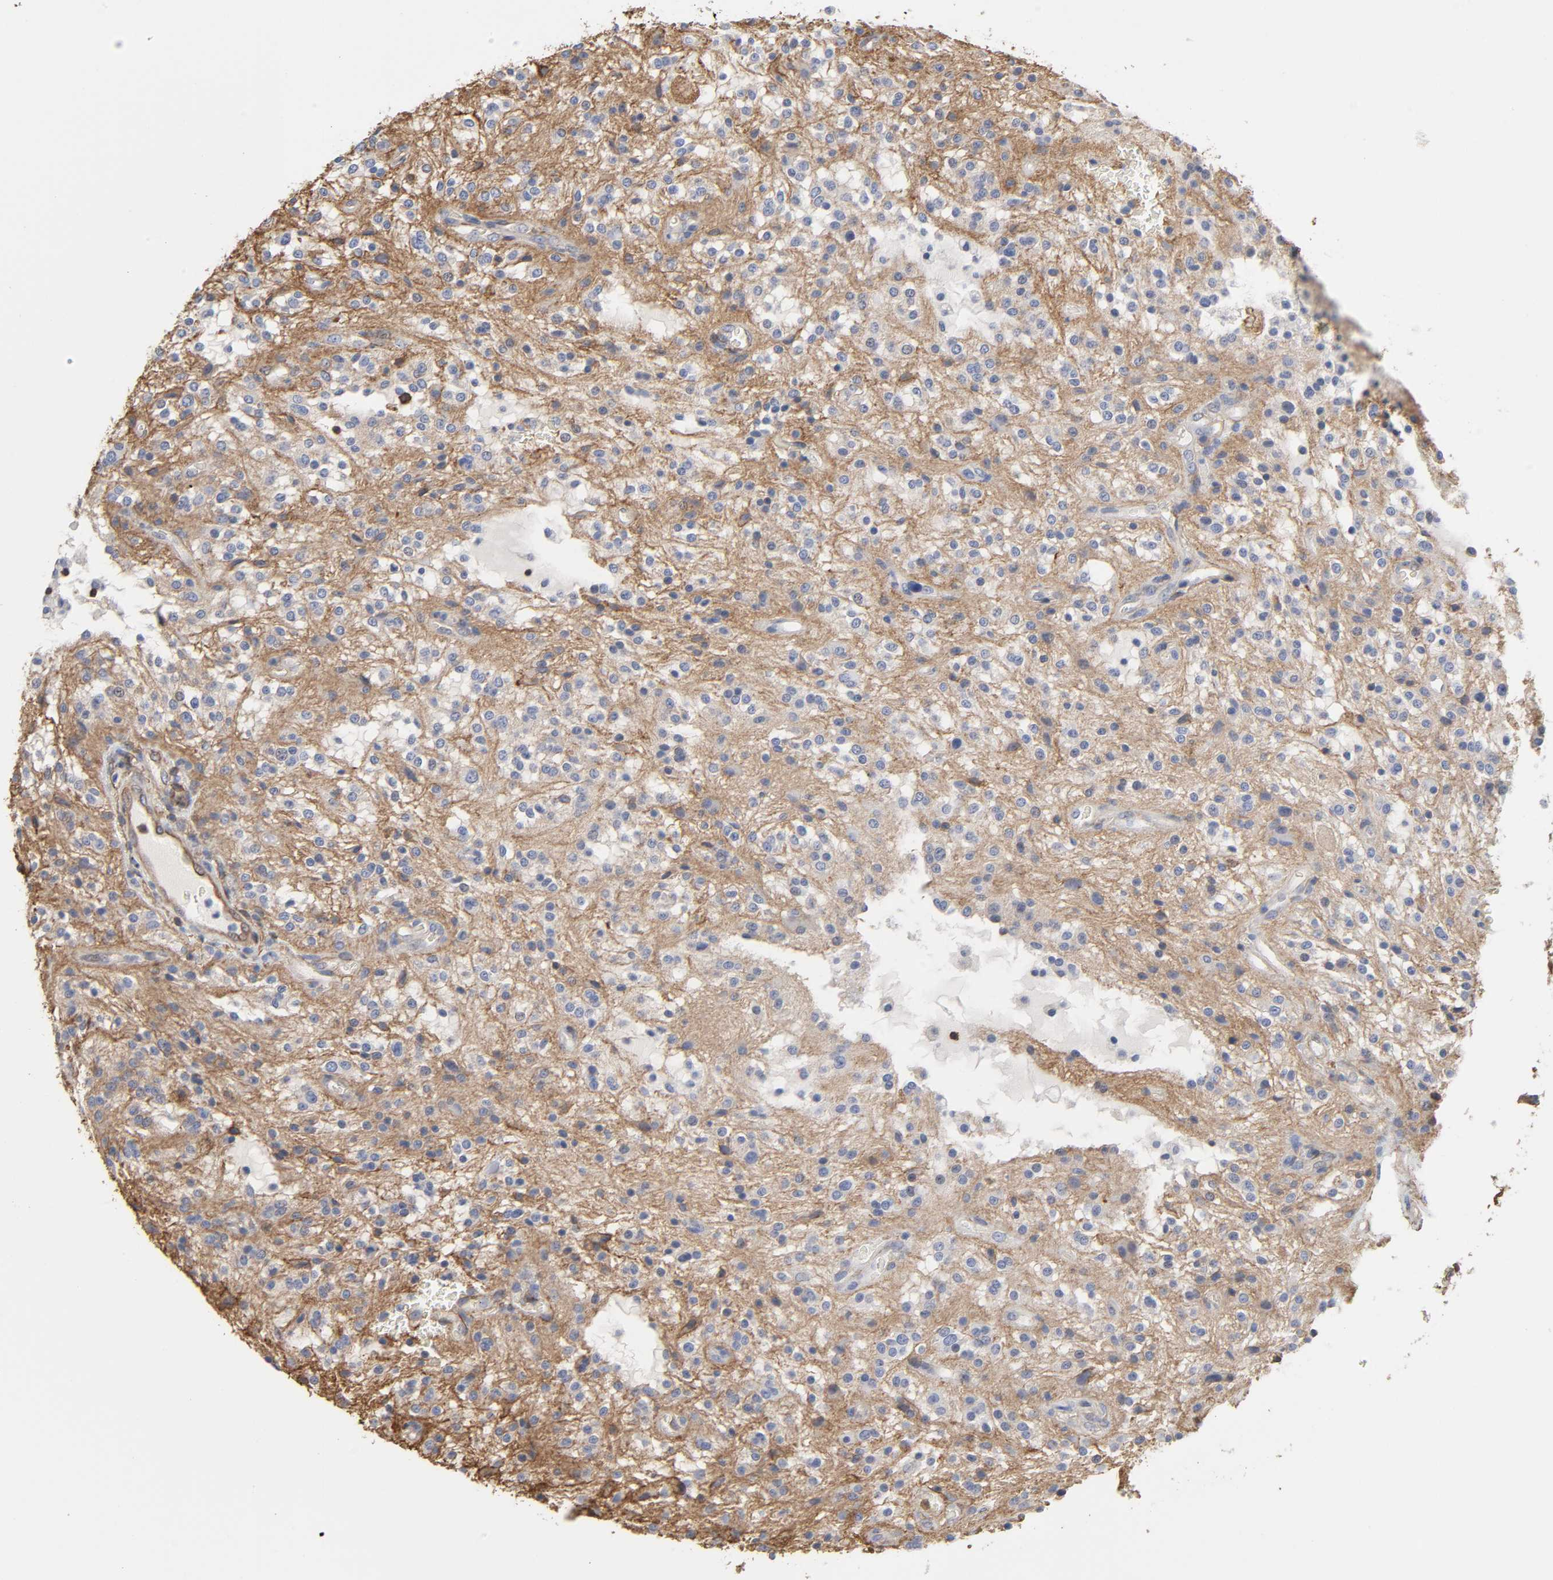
{"staining": {"intensity": "moderate", "quantity": "<25%", "location": "cytoplasmic/membranous"}, "tissue": "glioma", "cell_type": "Tumor cells", "image_type": "cancer", "snomed": [{"axis": "morphology", "description": "Glioma, malignant, NOS"}, {"axis": "topography", "description": "Cerebellum"}], "caption": "This micrograph demonstrates glioma (malignant) stained with immunohistochemistry to label a protein in brown. The cytoplasmic/membranous of tumor cells show moderate positivity for the protein. Nuclei are counter-stained blue.", "gene": "ANXA2", "patient": {"sex": "female", "age": 10}}